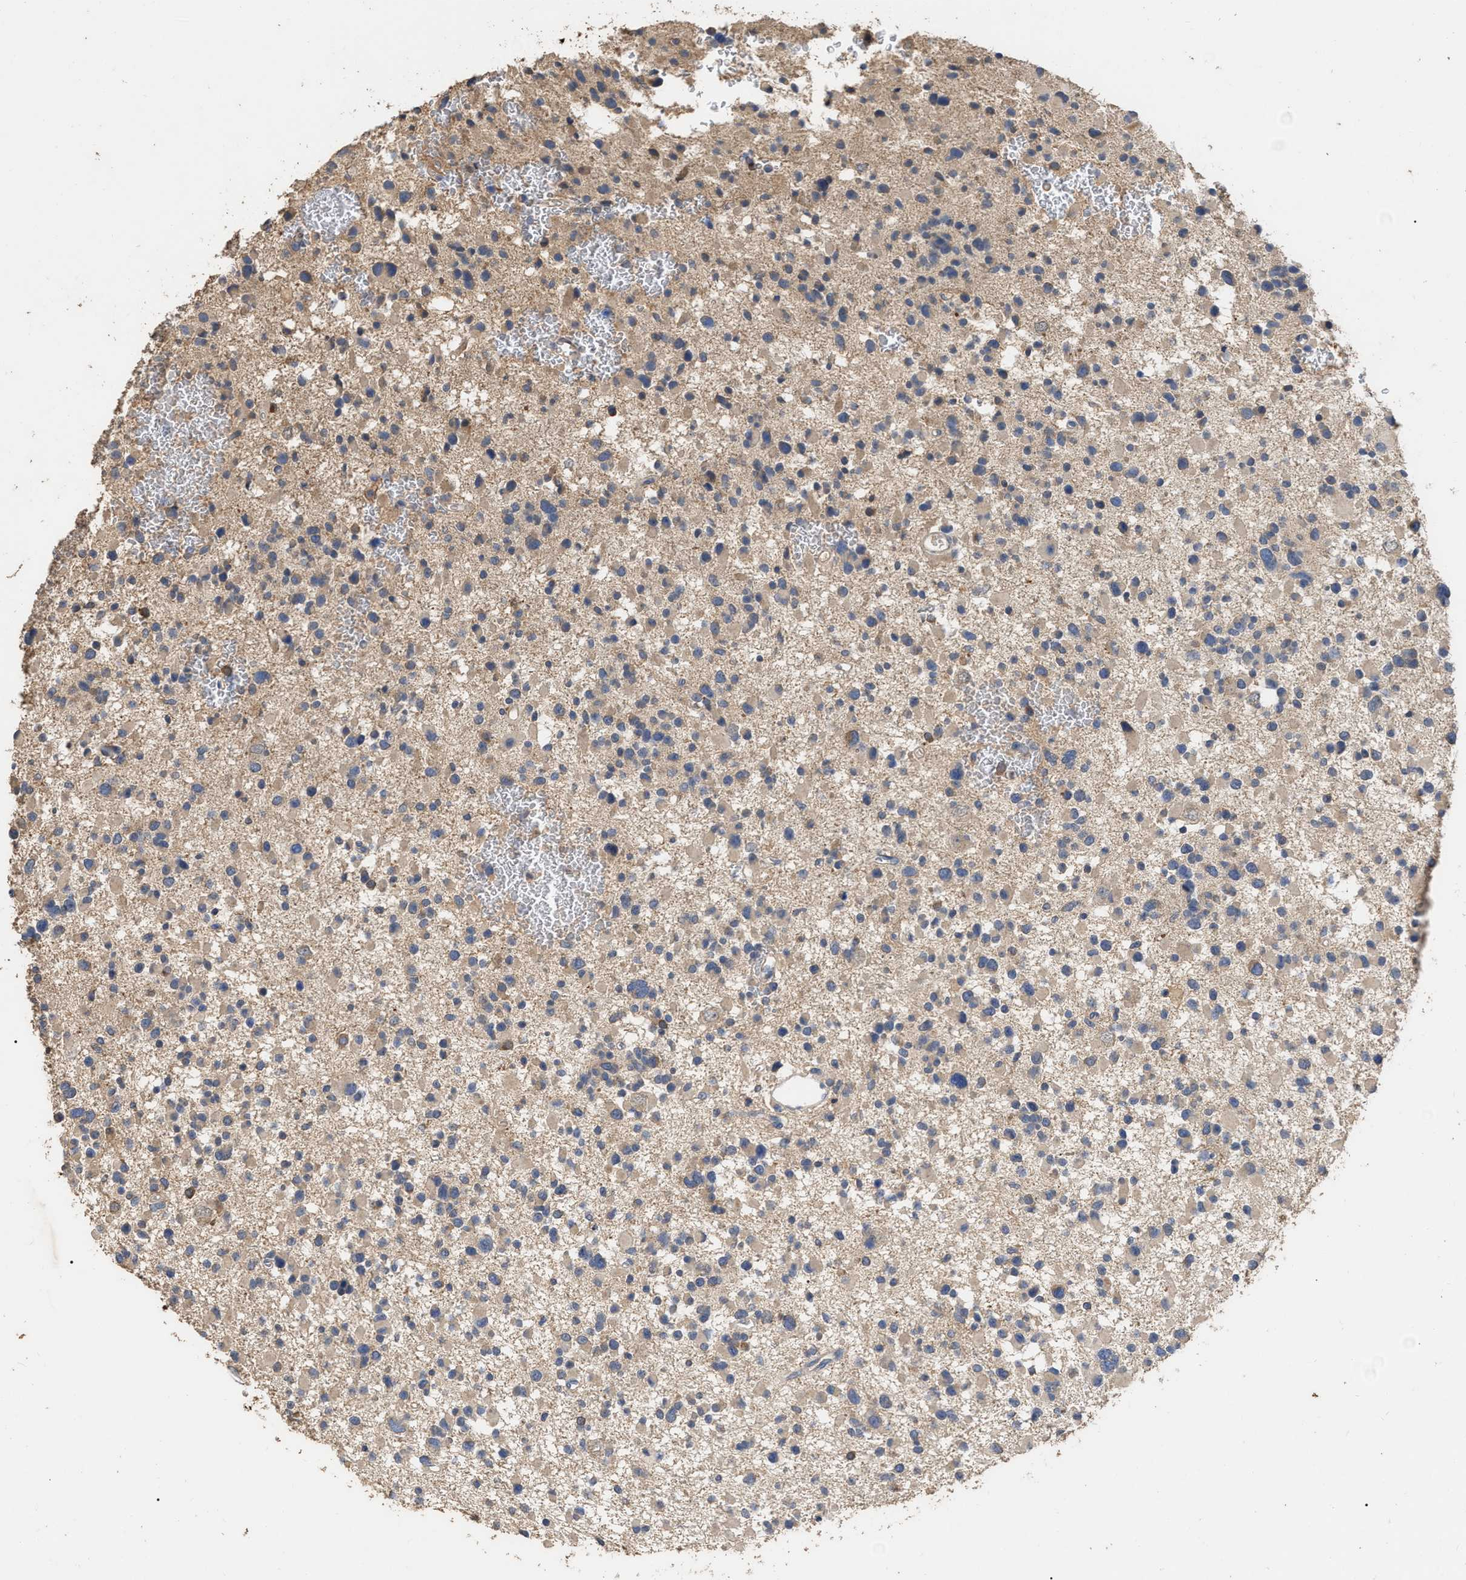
{"staining": {"intensity": "weak", "quantity": ">75%", "location": "cytoplasmic/membranous"}, "tissue": "glioma", "cell_type": "Tumor cells", "image_type": "cancer", "snomed": [{"axis": "morphology", "description": "Glioma, malignant, Low grade"}, {"axis": "topography", "description": "Brain"}], "caption": "Immunohistochemical staining of human malignant low-grade glioma demonstrates low levels of weak cytoplasmic/membranous positivity in approximately >75% of tumor cells.", "gene": "GPR179", "patient": {"sex": "female", "age": 22}}